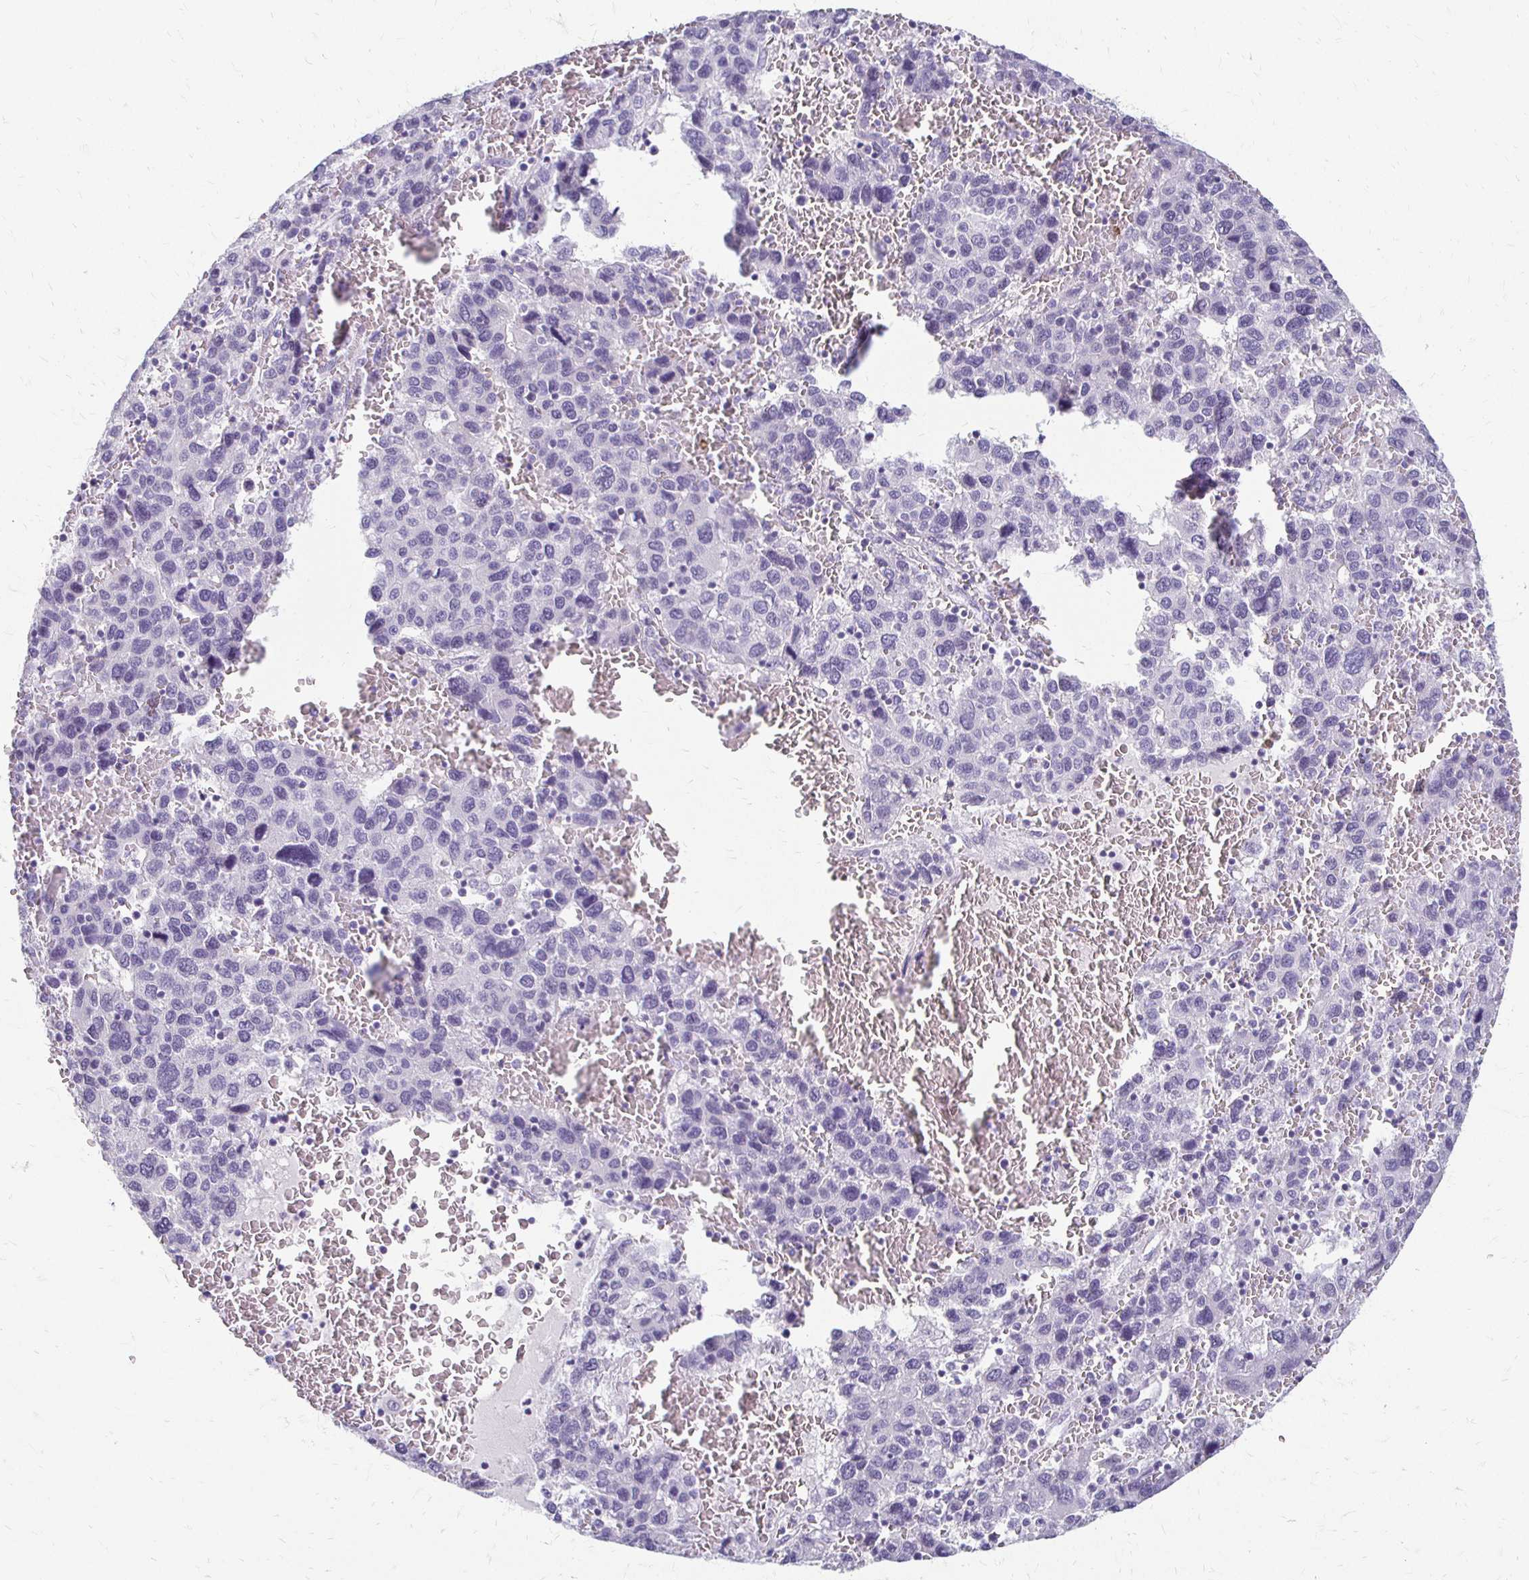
{"staining": {"intensity": "negative", "quantity": "none", "location": "none"}, "tissue": "liver cancer", "cell_type": "Tumor cells", "image_type": "cancer", "snomed": [{"axis": "morphology", "description": "Carcinoma, Hepatocellular, NOS"}, {"axis": "topography", "description": "Liver"}], "caption": "Immunohistochemistry (IHC) histopathology image of neoplastic tissue: liver cancer (hepatocellular carcinoma) stained with DAB displays no significant protein positivity in tumor cells. (DAB IHC, high magnification).", "gene": "ACP5", "patient": {"sex": "male", "age": 69}}